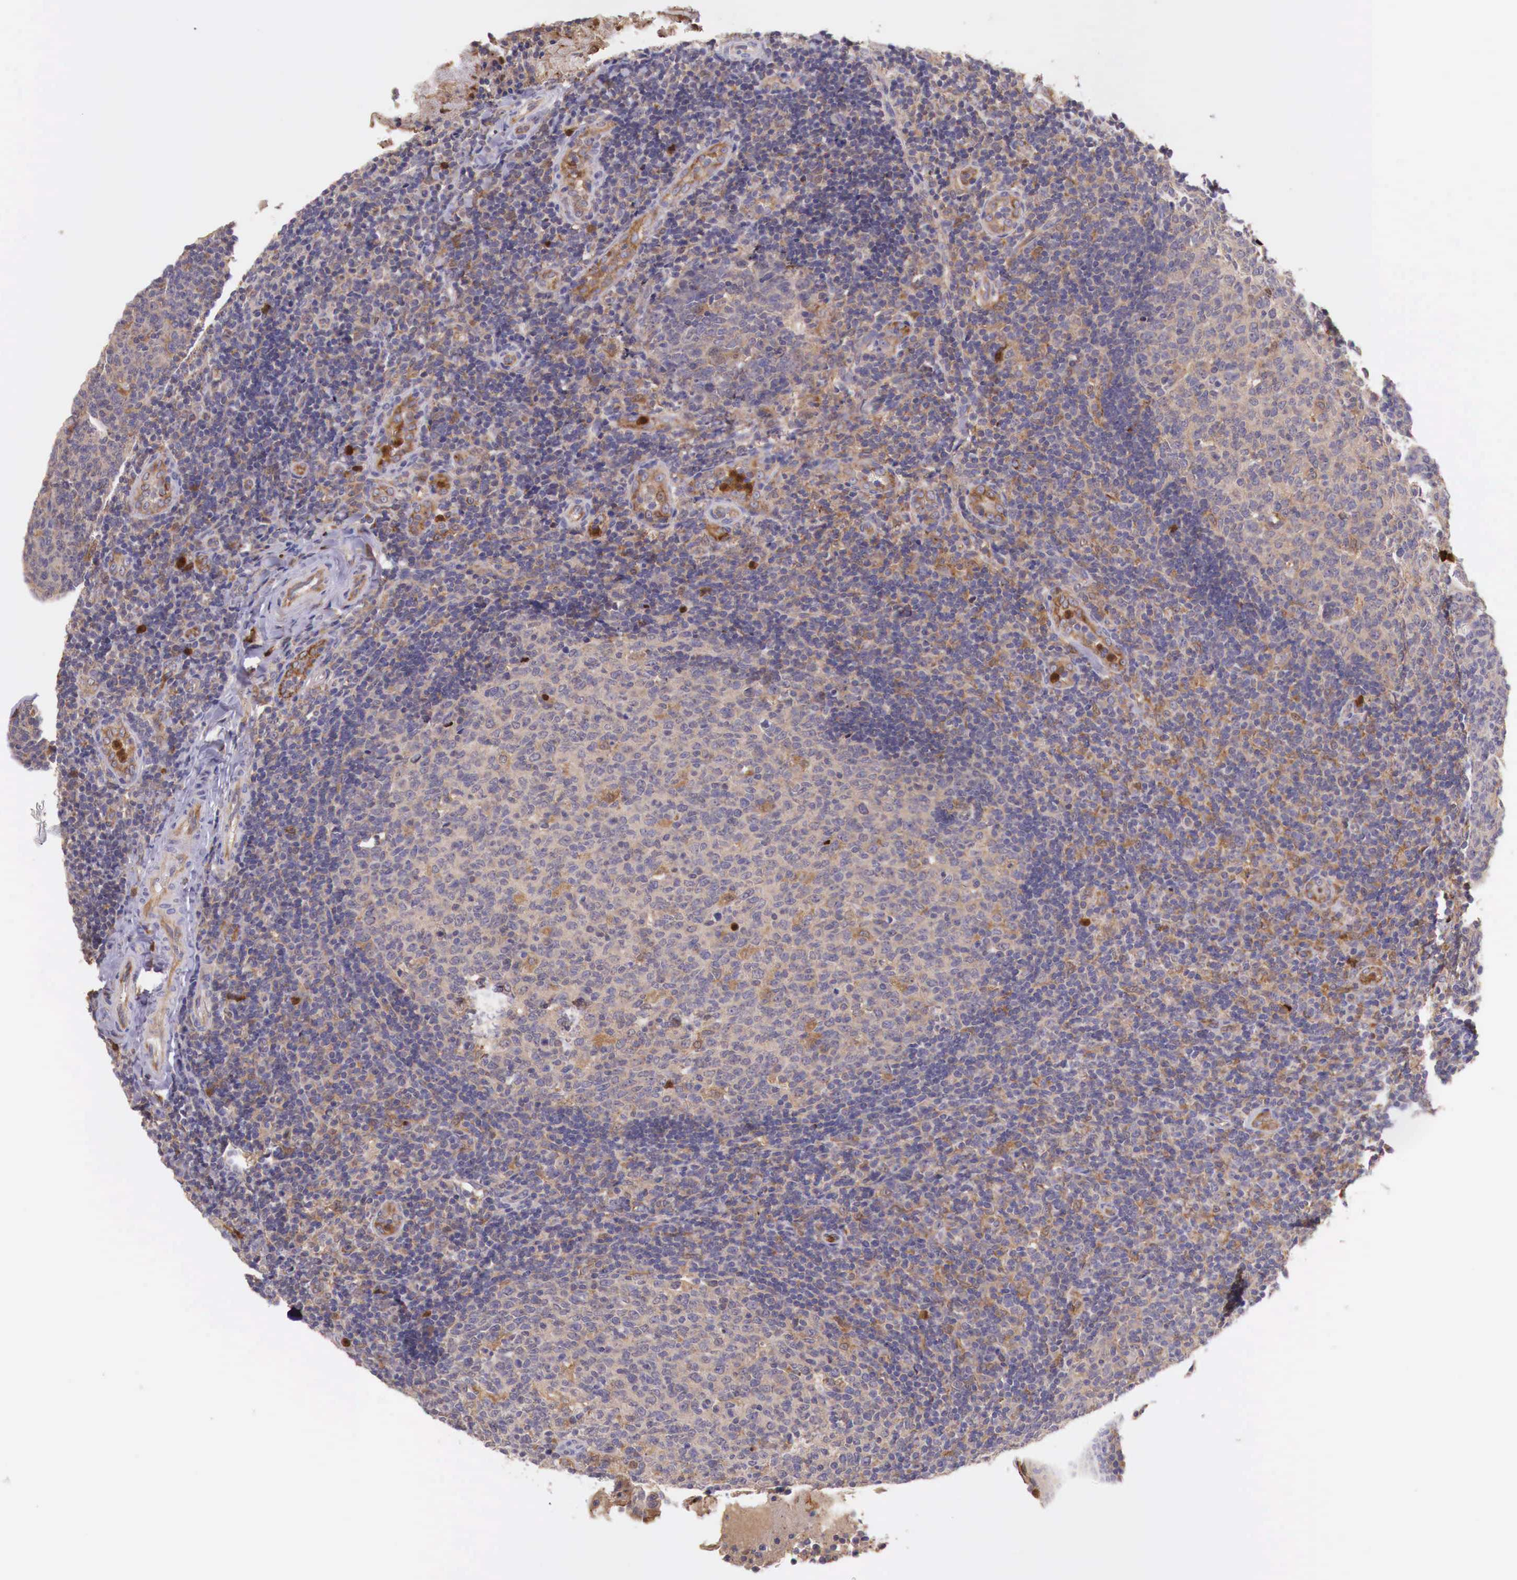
{"staining": {"intensity": "weak", "quantity": "<25%", "location": "cytoplasmic/membranous"}, "tissue": "tonsil", "cell_type": "Germinal center cells", "image_type": "normal", "snomed": [{"axis": "morphology", "description": "Normal tissue, NOS"}, {"axis": "topography", "description": "Tonsil"}], "caption": "Human tonsil stained for a protein using IHC demonstrates no positivity in germinal center cells.", "gene": "GAB2", "patient": {"sex": "female", "age": 3}}